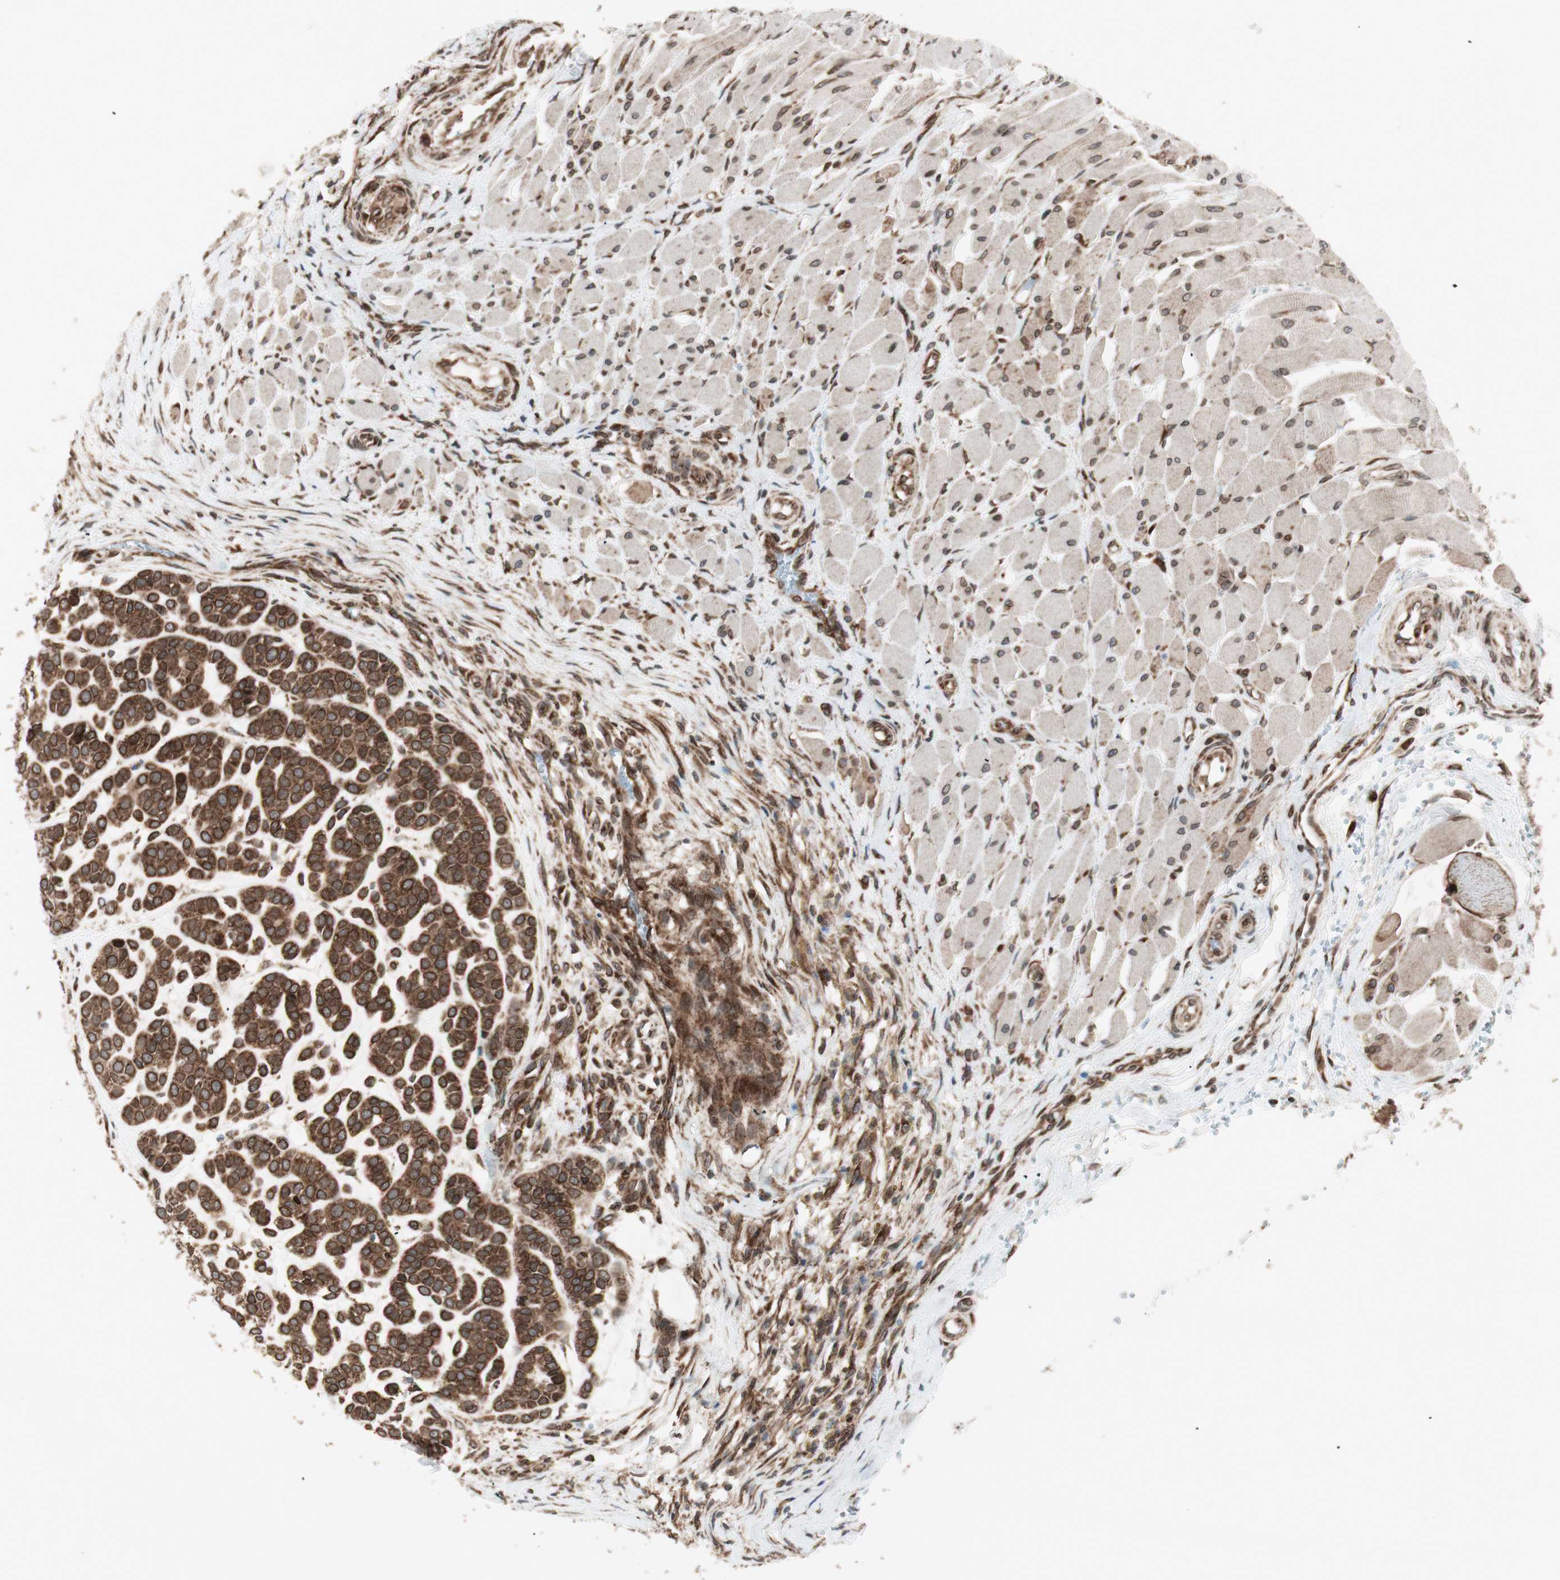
{"staining": {"intensity": "strong", "quantity": ">75%", "location": "cytoplasmic/membranous,nuclear"}, "tissue": "head and neck cancer", "cell_type": "Tumor cells", "image_type": "cancer", "snomed": [{"axis": "morphology", "description": "Adenocarcinoma, NOS"}, {"axis": "morphology", "description": "Adenoma, NOS"}, {"axis": "topography", "description": "Head-Neck"}], "caption": "High-power microscopy captured an immunohistochemistry (IHC) photomicrograph of head and neck cancer (adenoma), revealing strong cytoplasmic/membranous and nuclear staining in about >75% of tumor cells. The staining was performed using DAB, with brown indicating positive protein expression. Nuclei are stained blue with hematoxylin.", "gene": "NUP62", "patient": {"sex": "female", "age": 55}}